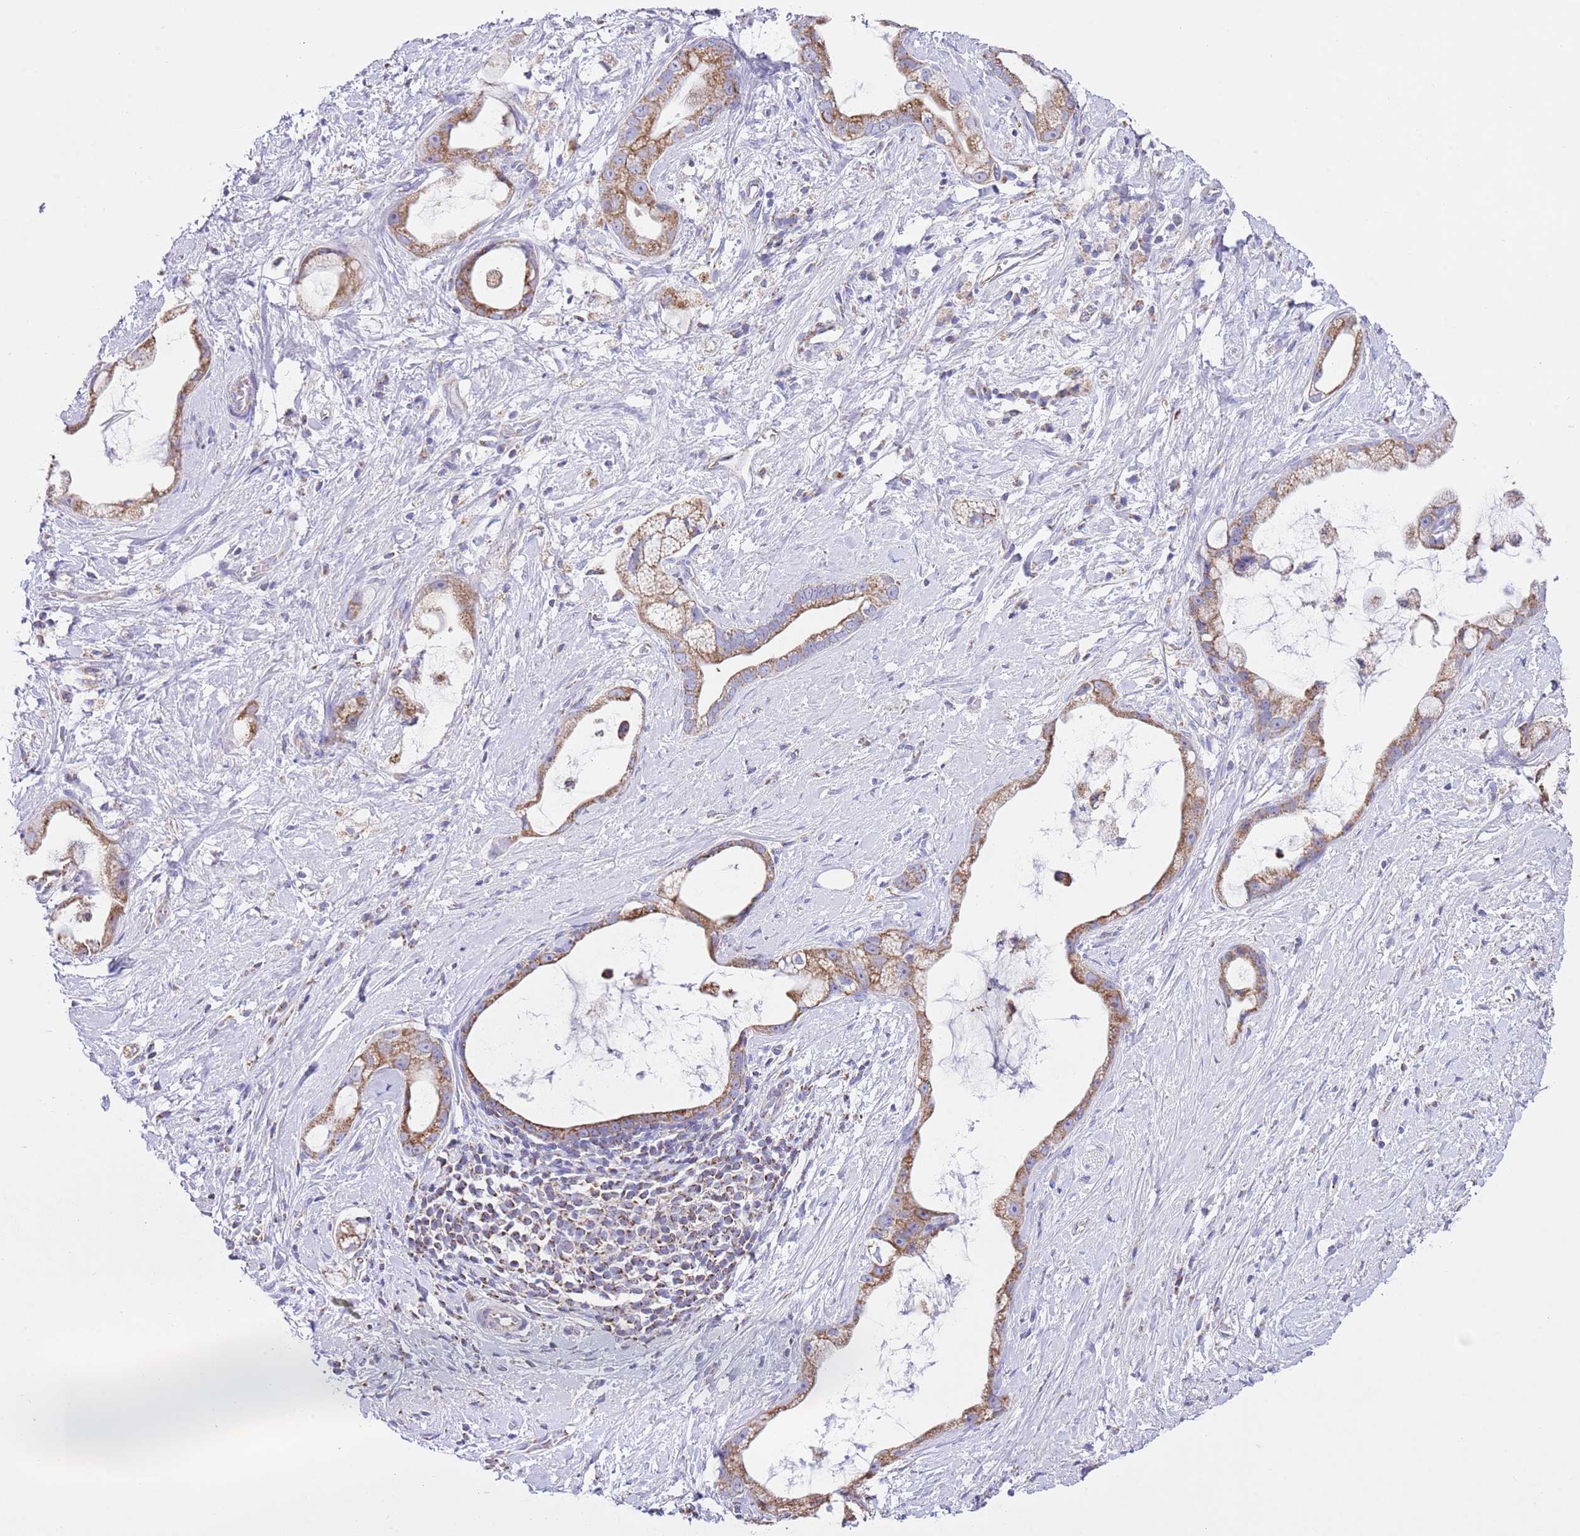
{"staining": {"intensity": "moderate", "quantity": ">75%", "location": "cytoplasmic/membranous"}, "tissue": "stomach cancer", "cell_type": "Tumor cells", "image_type": "cancer", "snomed": [{"axis": "morphology", "description": "Adenocarcinoma, NOS"}, {"axis": "topography", "description": "Stomach"}], "caption": "Protein expression analysis of human stomach adenocarcinoma reveals moderate cytoplasmic/membranous staining in approximately >75% of tumor cells.", "gene": "TEKTIP1", "patient": {"sex": "male", "age": 55}}